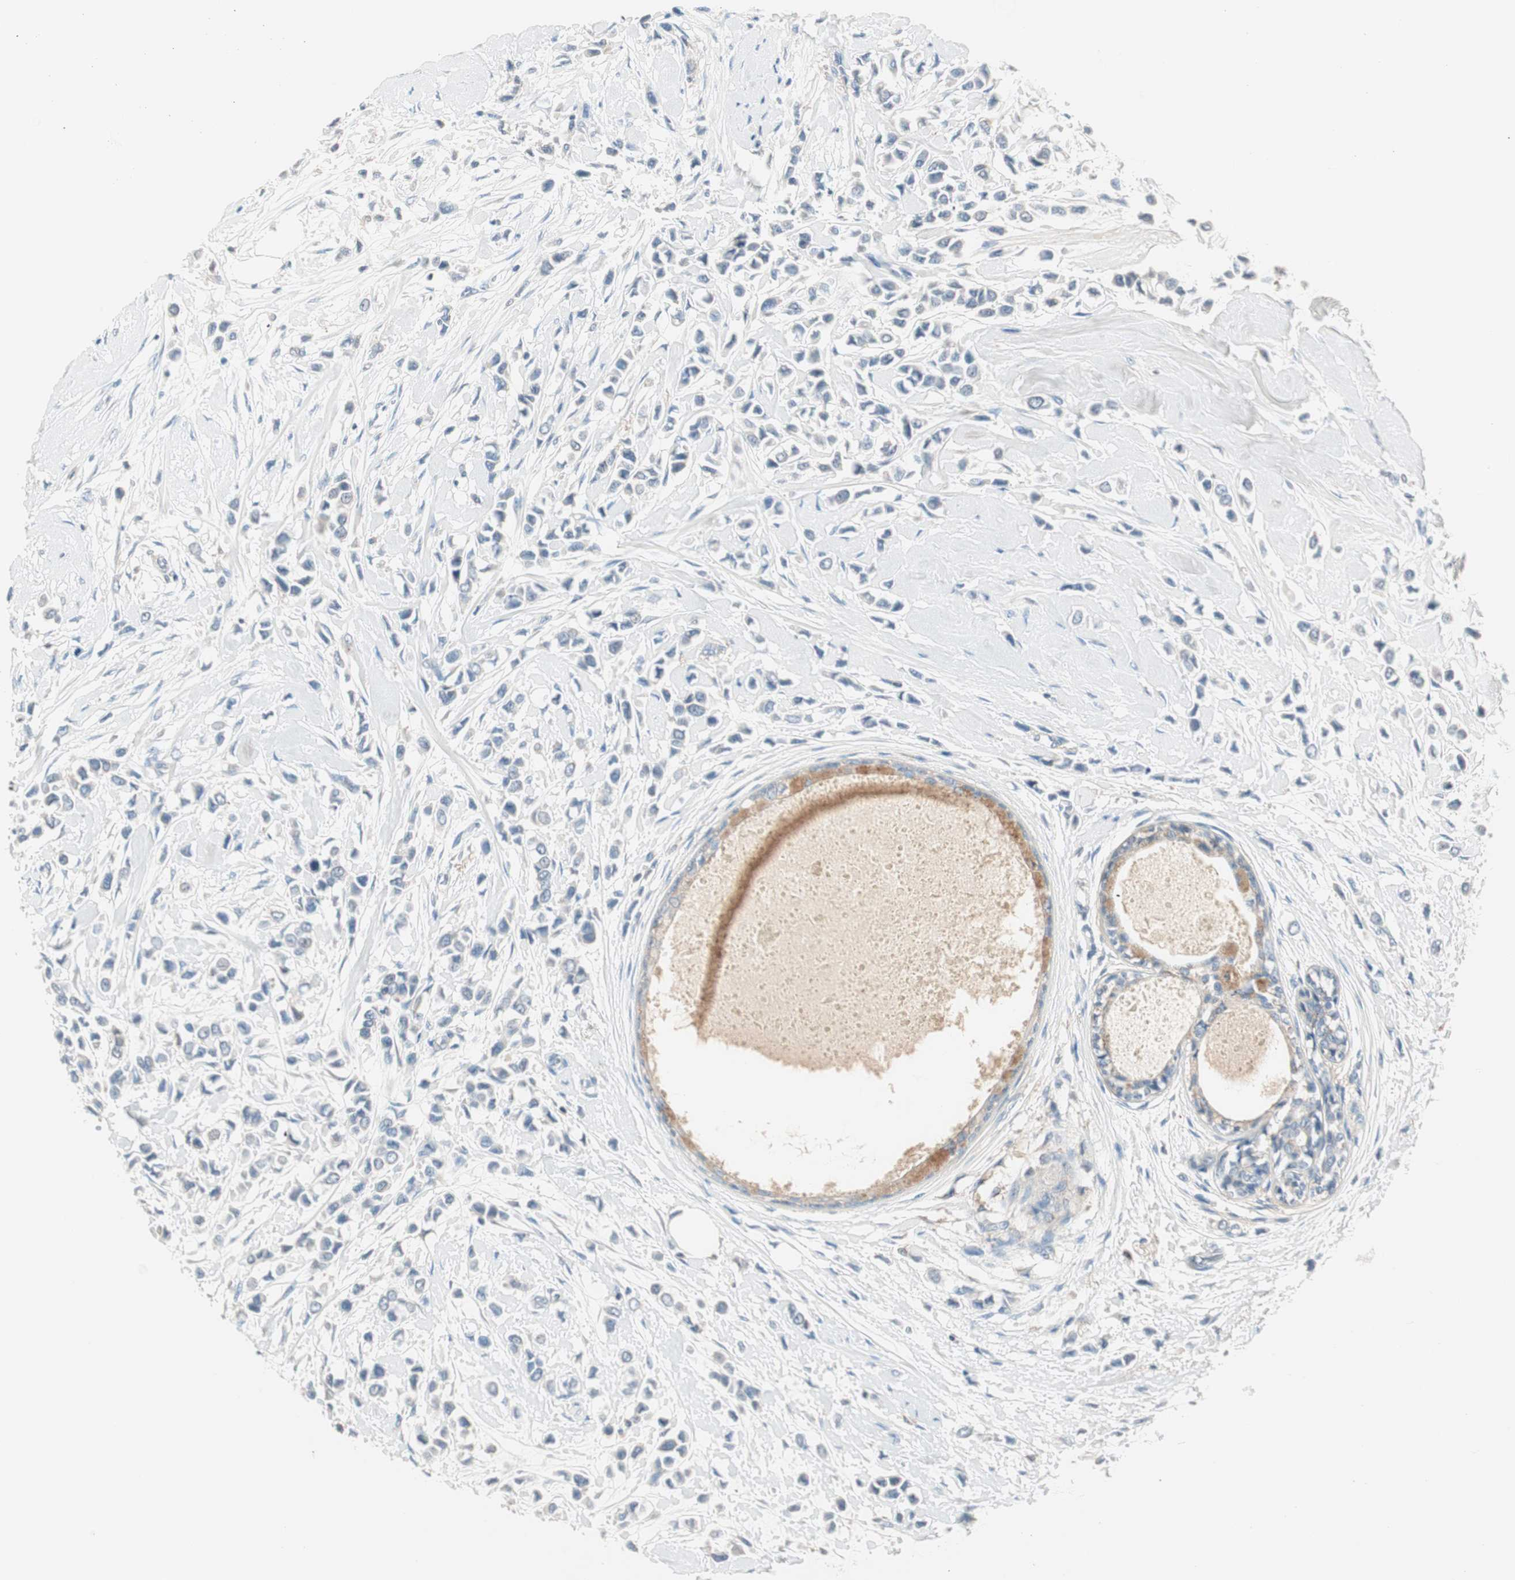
{"staining": {"intensity": "weak", "quantity": "<25%", "location": "cytoplasmic/membranous"}, "tissue": "breast cancer", "cell_type": "Tumor cells", "image_type": "cancer", "snomed": [{"axis": "morphology", "description": "Lobular carcinoma"}, {"axis": "topography", "description": "Breast"}], "caption": "The immunohistochemistry (IHC) photomicrograph has no significant expression in tumor cells of breast cancer tissue.", "gene": "RAD54B", "patient": {"sex": "female", "age": 51}}